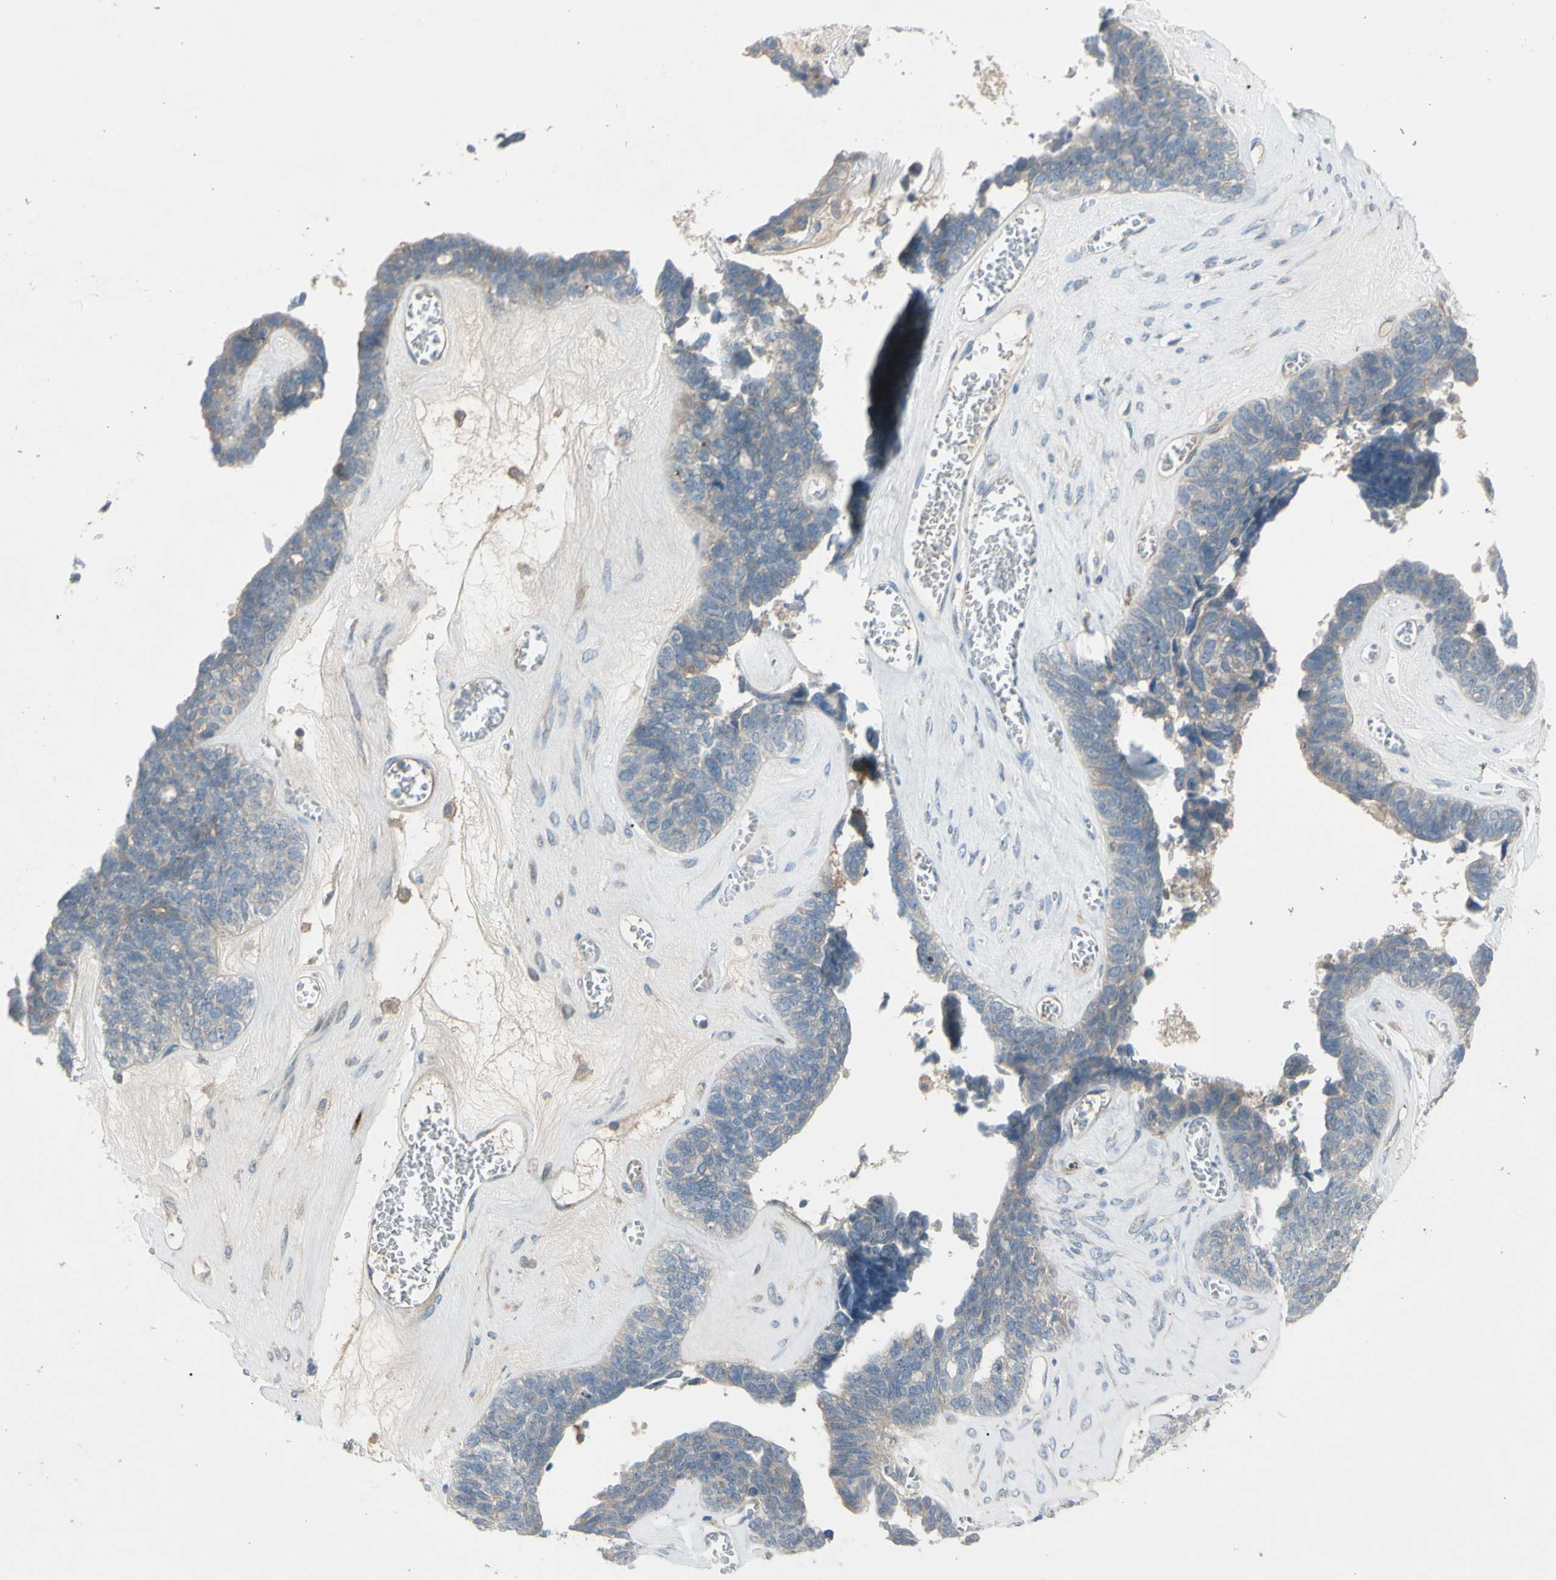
{"staining": {"intensity": "weak", "quantity": "<25%", "location": "cytoplasmic/membranous"}, "tissue": "ovarian cancer", "cell_type": "Tumor cells", "image_type": "cancer", "snomed": [{"axis": "morphology", "description": "Cystadenocarcinoma, serous, NOS"}, {"axis": "topography", "description": "Ovary"}], "caption": "High magnification brightfield microscopy of ovarian cancer stained with DAB (brown) and counterstained with hematoxylin (blue): tumor cells show no significant expression. (Brightfield microscopy of DAB immunohistochemistry (IHC) at high magnification).", "gene": "ATRN", "patient": {"sex": "female", "age": 79}}